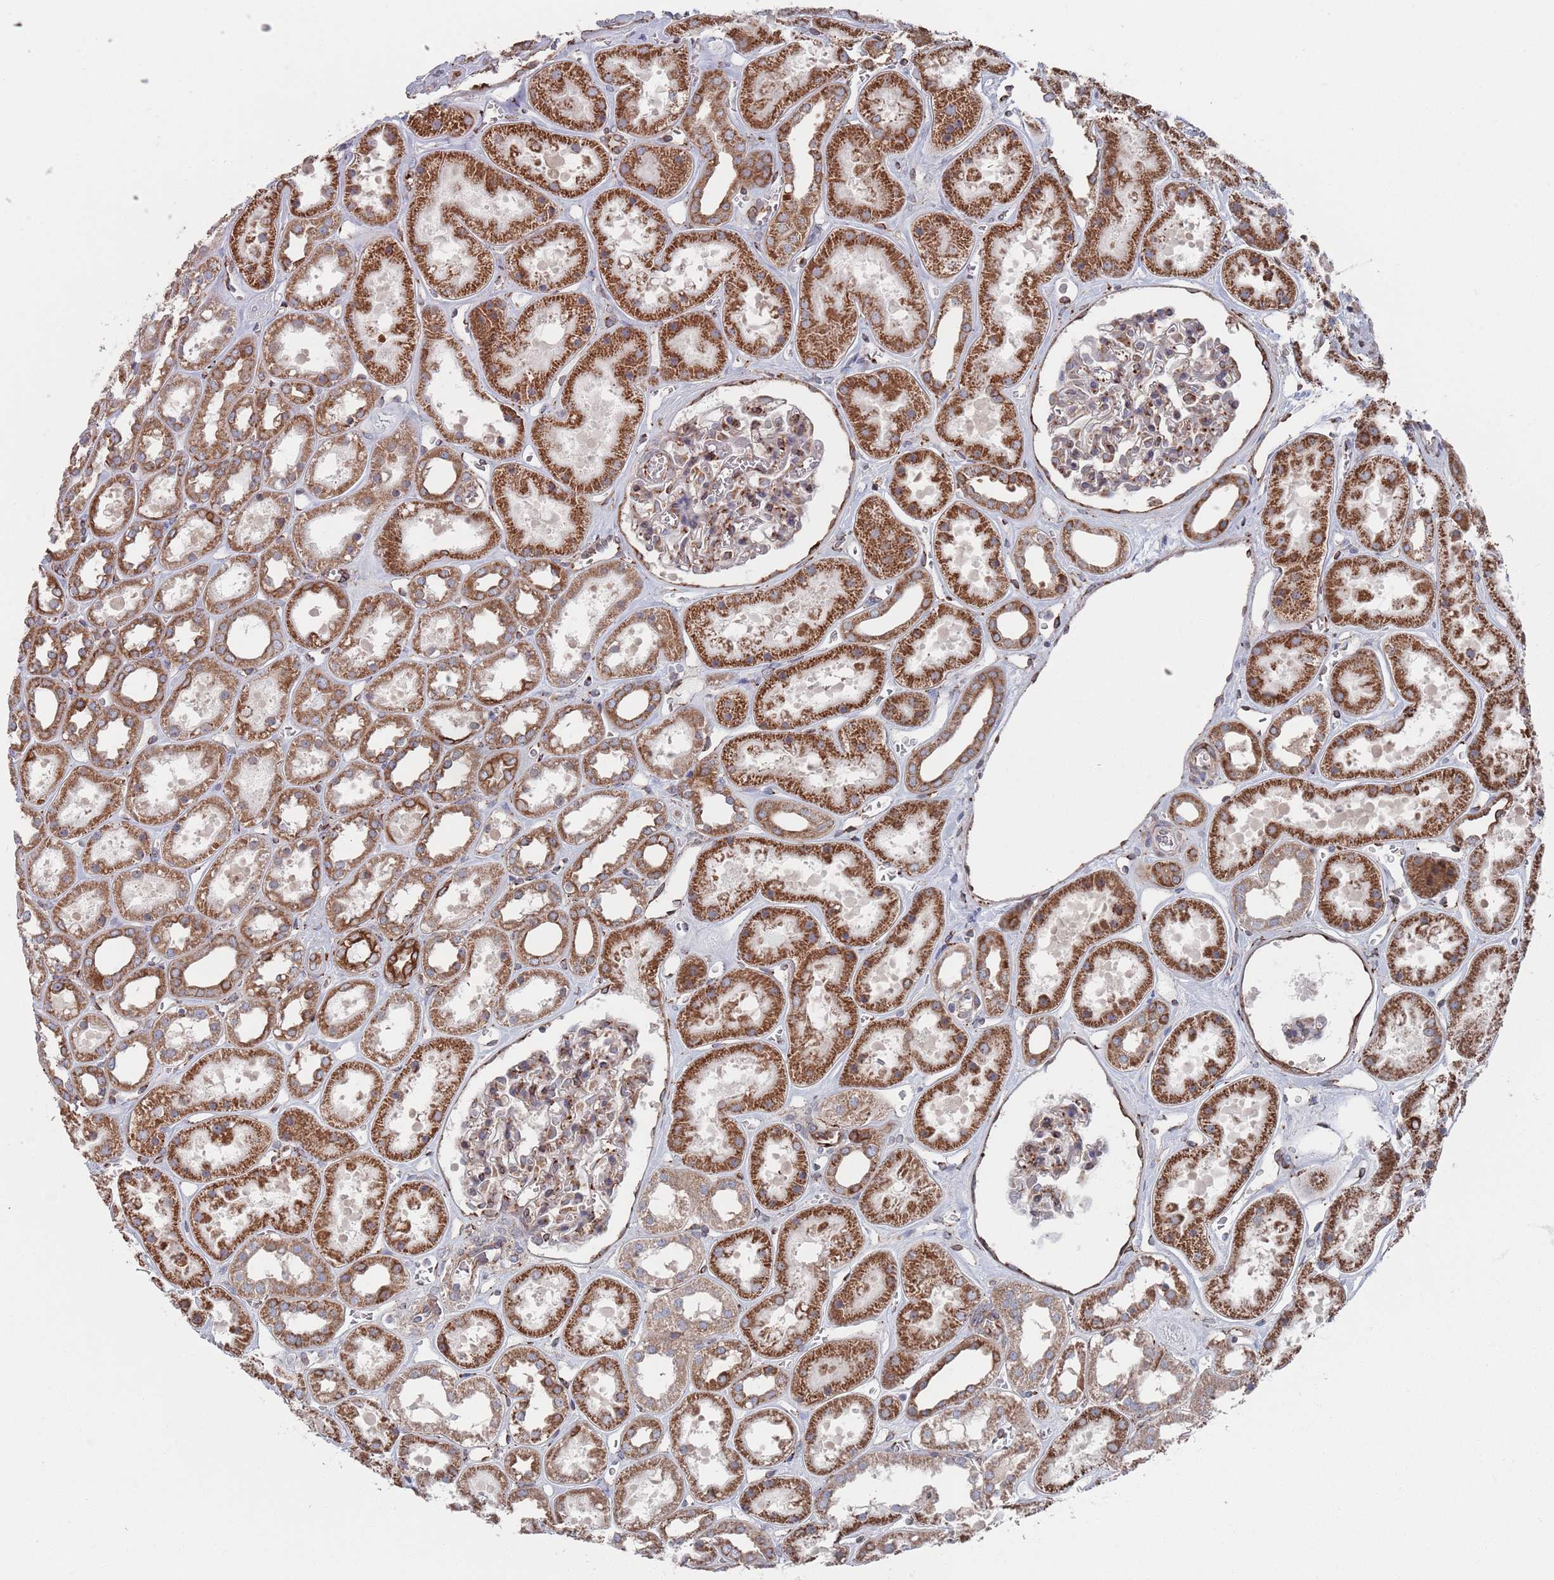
{"staining": {"intensity": "moderate", "quantity": "25%-75%", "location": "cytoplasmic/membranous"}, "tissue": "kidney", "cell_type": "Cells in glomeruli", "image_type": "normal", "snomed": [{"axis": "morphology", "description": "Normal tissue, NOS"}, {"axis": "topography", "description": "Kidney"}], "caption": "High-magnification brightfield microscopy of unremarkable kidney stained with DAB (3,3'-diaminobenzidine) (brown) and counterstained with hematoxylin (blue). cells in glomeruli exhibit moderate cytoplasmic/membranous staining is identified in approximately25%-75% of cells.", "gene": "CCDC106", "patient": {"sex": "female", "age": 41}}